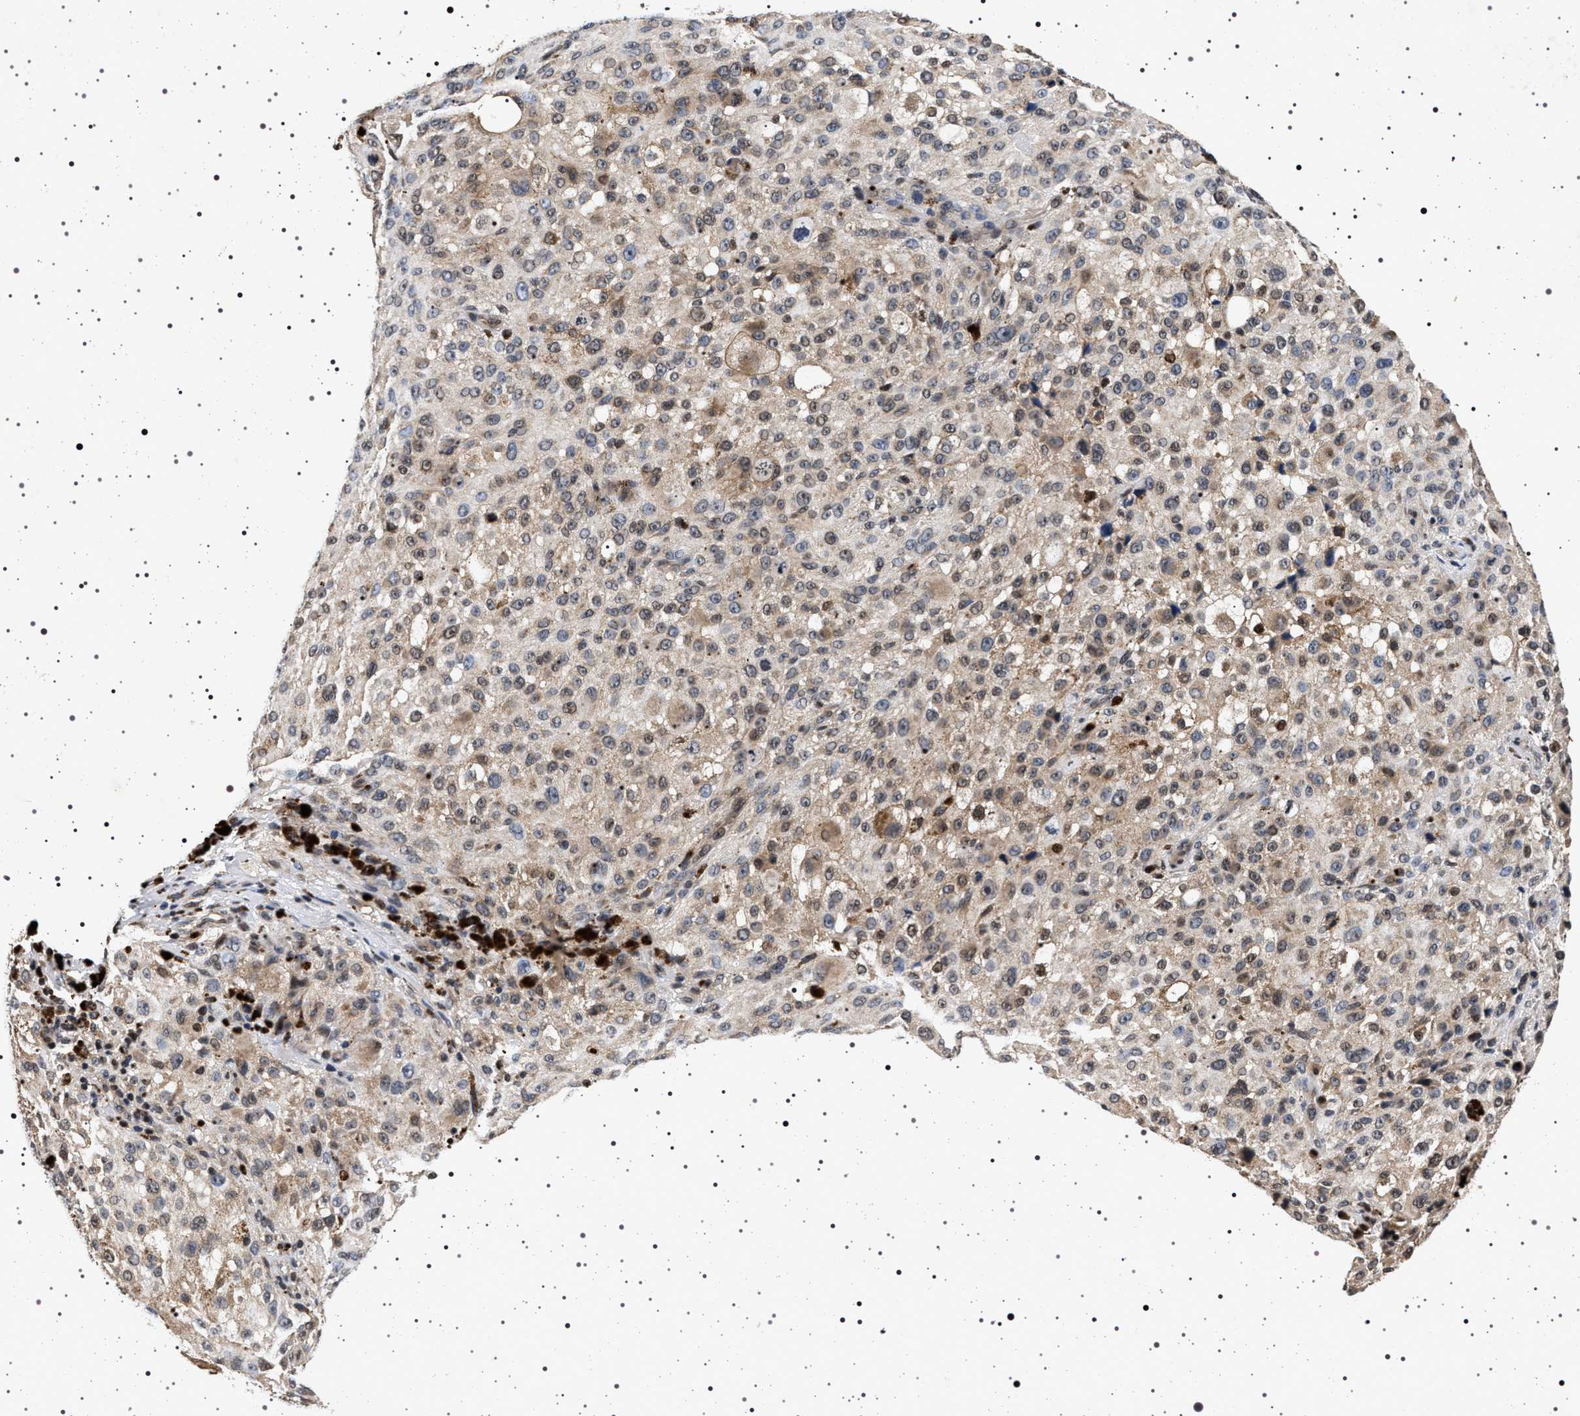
{"staining": {"intensity": "weak", "quantity": "25%-75%", "location": "cytoplasmic/membranous,nuclear"}, "tissue": "melanoma", "cell_type": "Tumor cells", "image_type": "cancer", "snomed": [{"axis": "morphology", "description": "Necrosis, NOS"}, {"axis": "morphology", "description": "Malignant melanoma, NOS"}, {"axis": "topography", "description": "Skin"}], "caption": "DAB (3,3'-diaminobenzidine) immunohistochemical staining of melanoma demonstrates weak cytoplasmic/membranous and nuclear protein expression in about 25%-75% of tumor cells.", "gene": "CDKN1B", "patient": {"sex": "female", "age": 87}}